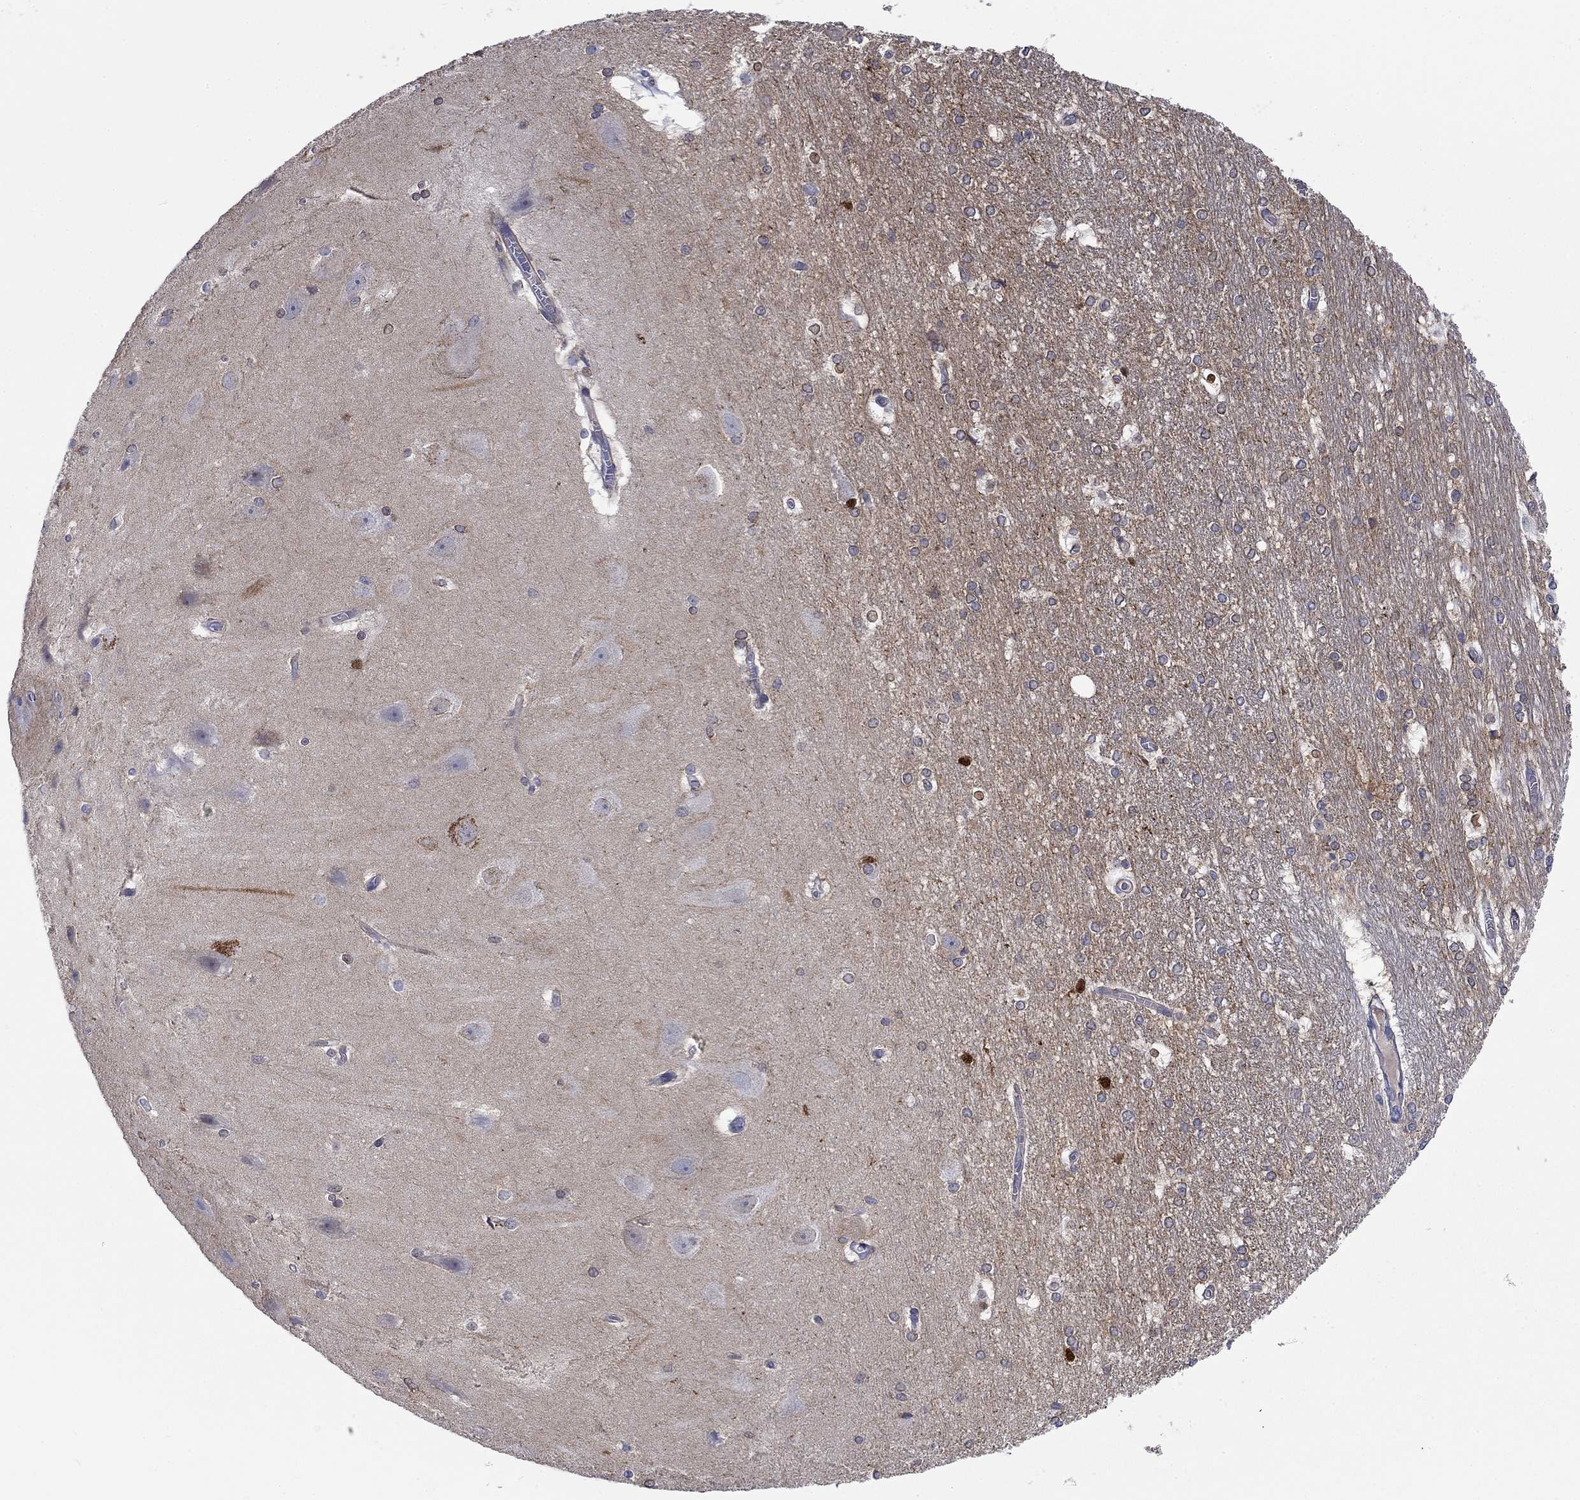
{"staining": {"intensity": "negative", "quantity": "none", "location": "none"}, "tissue": "hippocampus", "cell_type": "Glial cells", "image_type": "normal", "snomed": [{"axis": "morphology", "description": "Normal tissue, NOS"}, {"axis": "topography", "description": "Cerebral cortex"}, {"axis": "topography", "description": "Hippocampus"}], "caption": "High power microscopy photomicrograph of an immunohistochemistry histopathology image of normal hippocampus, revealing no significant expression in glial cells. (Brightfield microscopy of DAB (3,3'-diaminobenzidine) immunohistochemistry (IHC) at high magnification).", "gene": "PTPRZ1", "patient": {"sex": "female", "age": 19}}